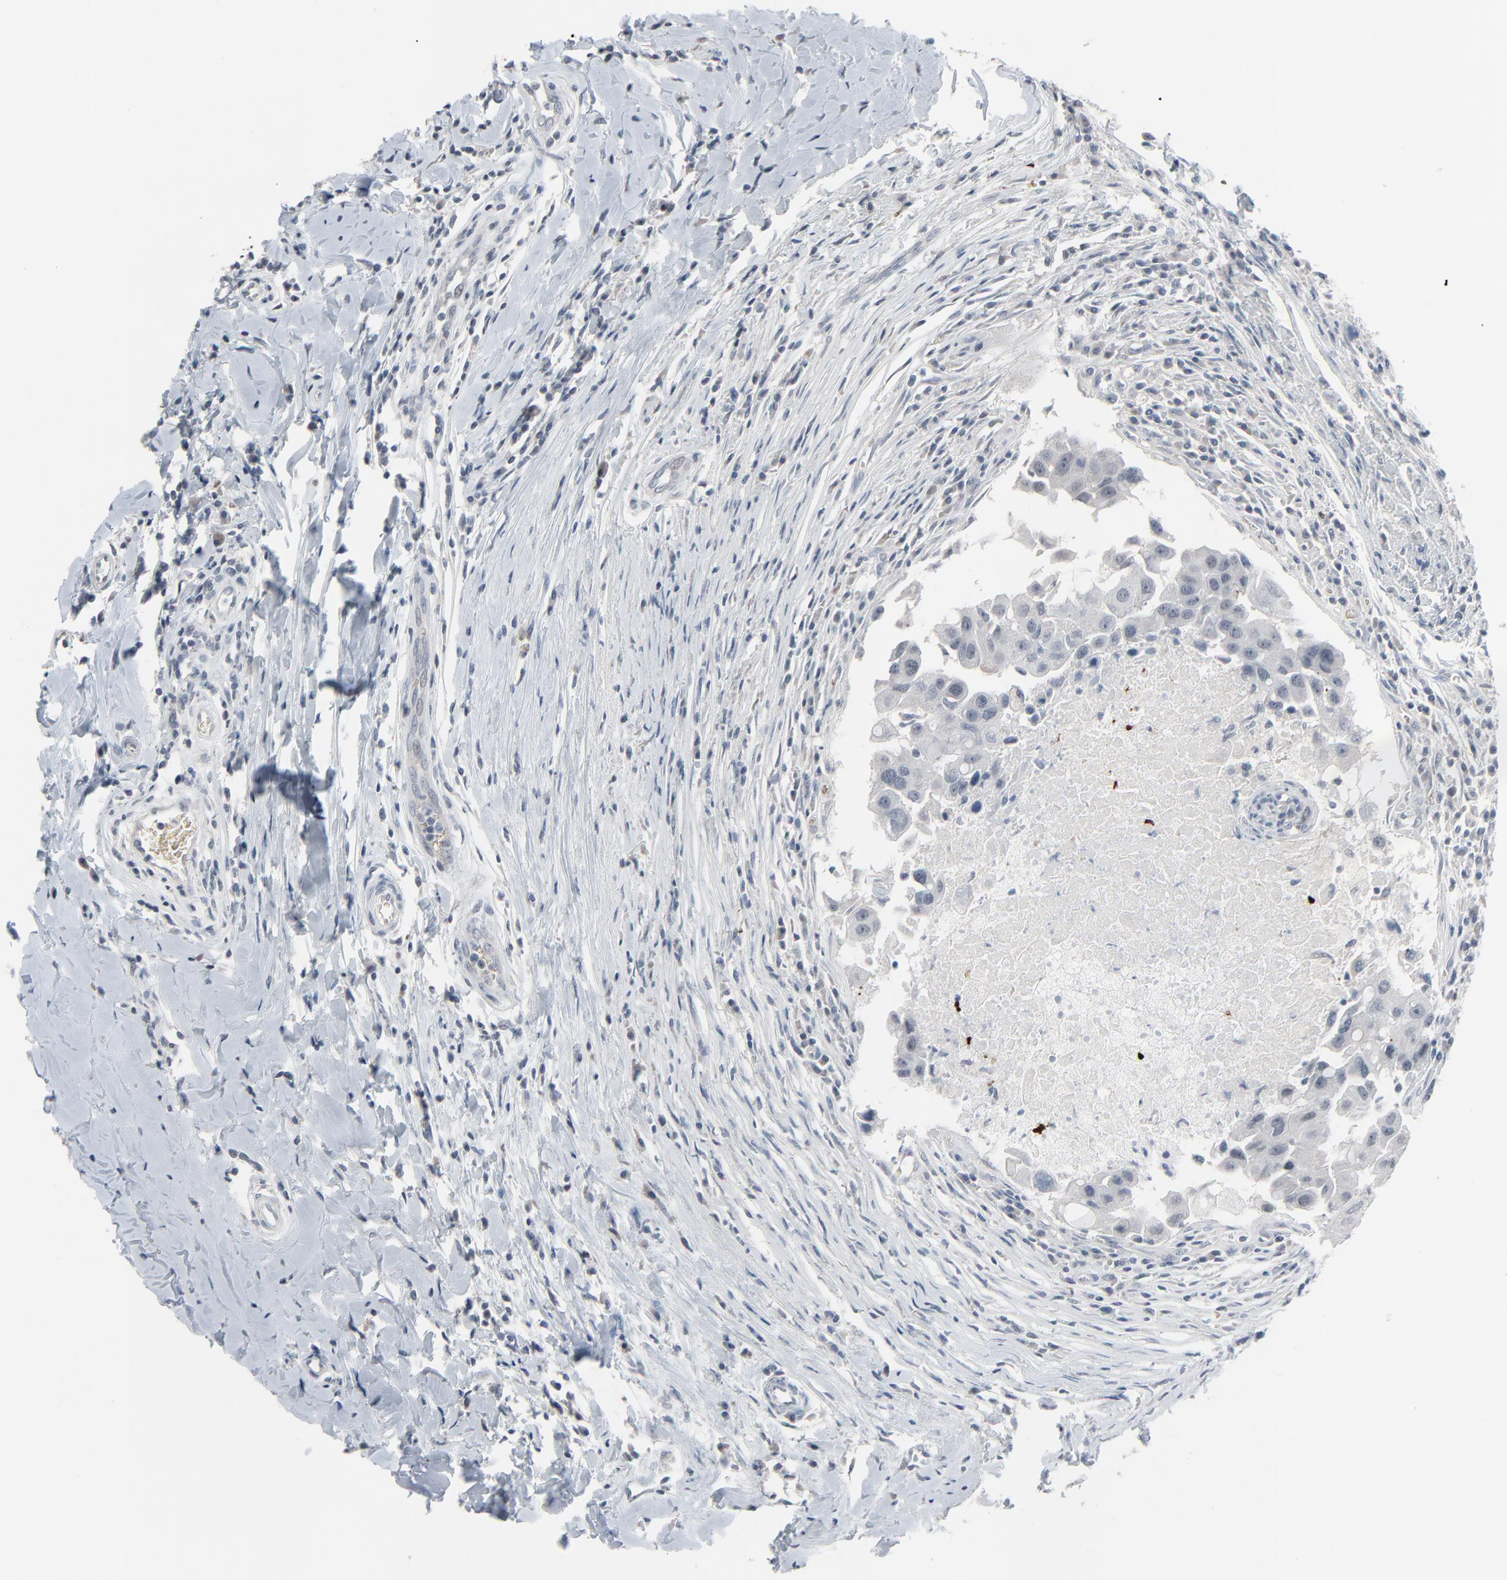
{"staining": {"intensity": "negative", "quantity": "none", "location": "none"}, "tissue": "breast cancer", "cell_type": "Tumor cells", "image_type": "cancer", "snomed": [{"axis": "morphology", "description": "Duct carcinoma"}, {"axis": "topography", "description": "Breast"}], "caption": "This is an immunohistochemistry histopathology image of human breast intraductal carcinoma. There is no expression in tumor cells.", "gene": "SAGE1", "patient": {"sex": "female", "age": 27}}